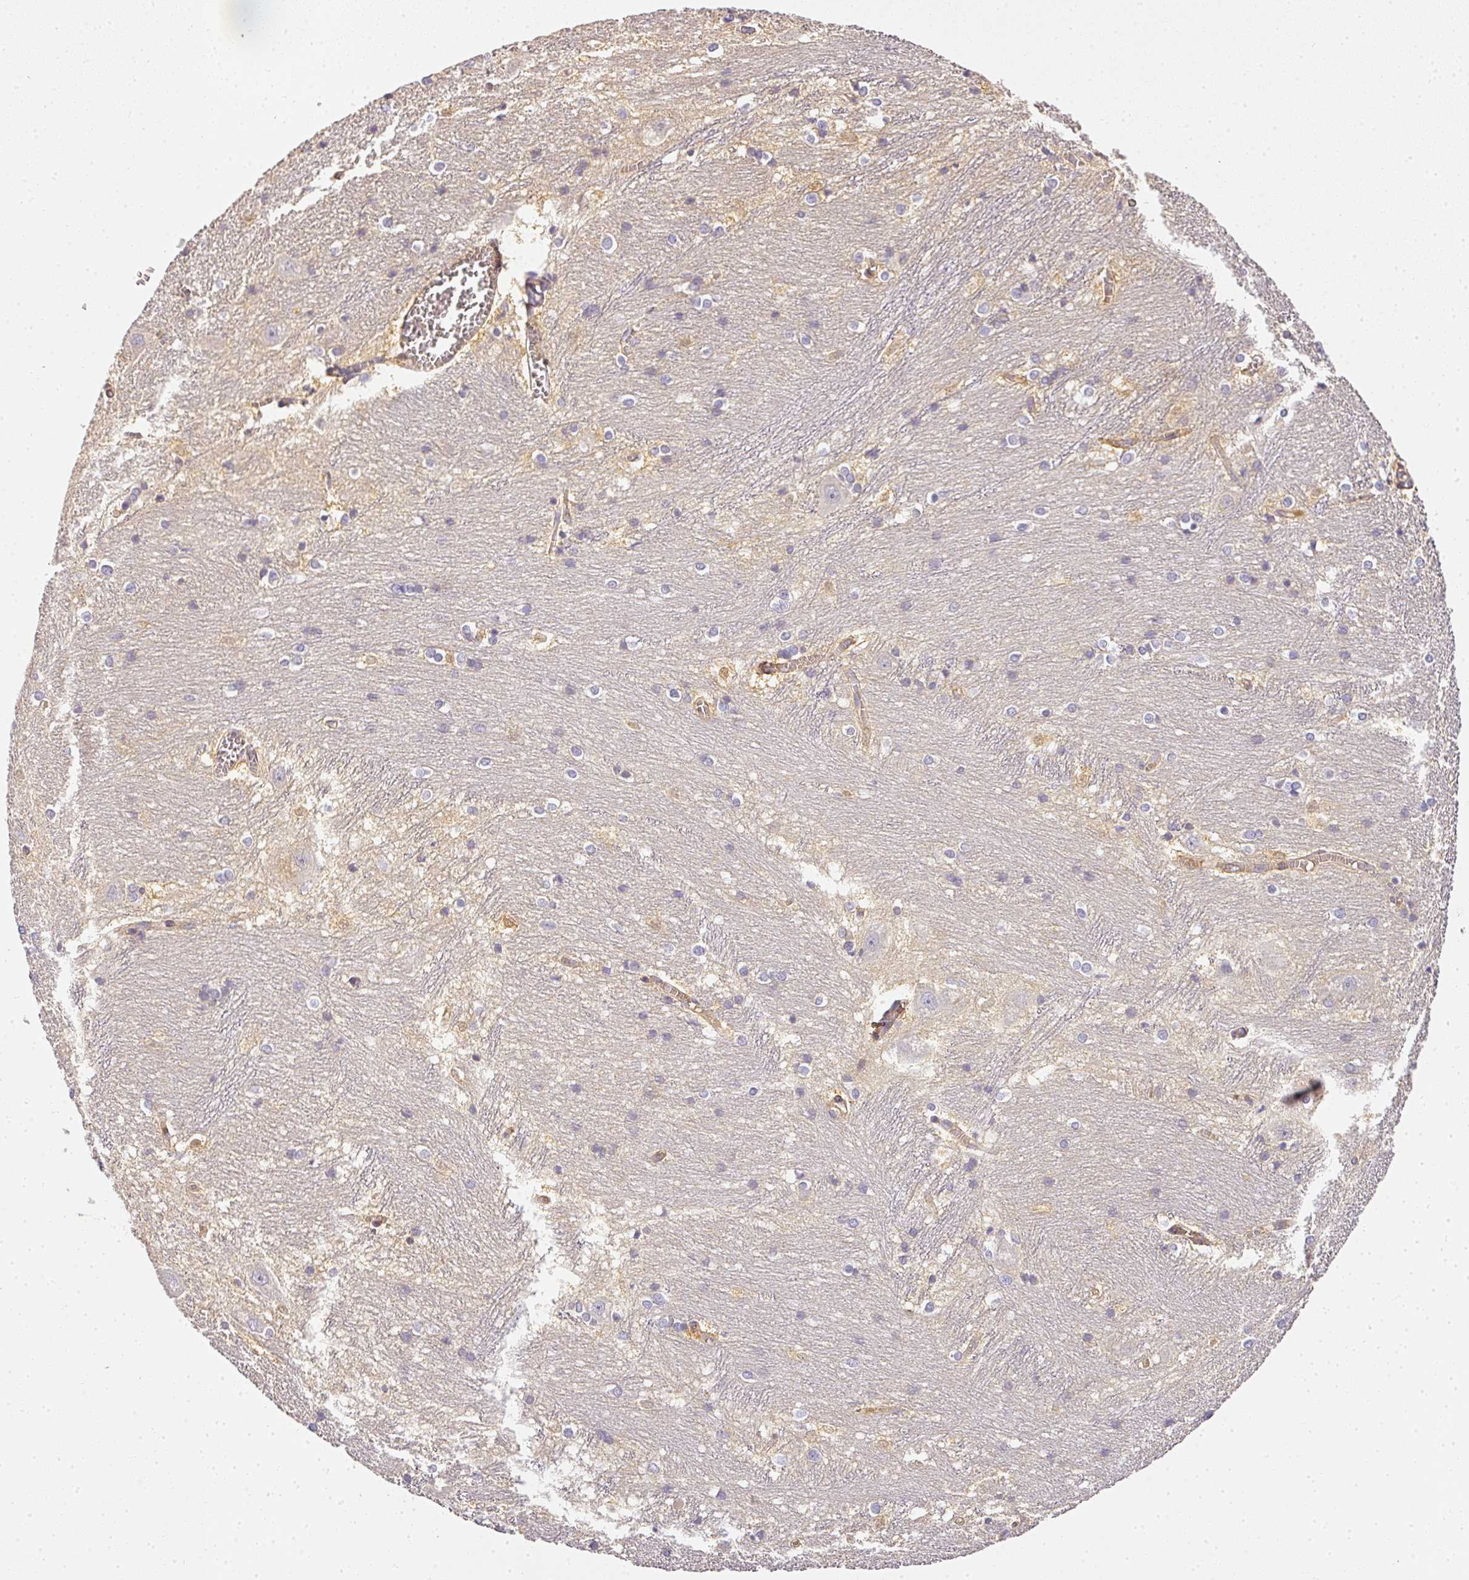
{"staining": {"intensity": "negative", "quantity": "none", "location": "none"}, "tissue": "caudate", "cell_type": "Glial cells", "image_type": "normal", "snomed": [{"axis": "morphology", "description": "Normal tissue, NOS"}, {"axis": "topography", "description": "Lateral ventricle wall"}], "caption": "This is a photomicrograph of immunohistochemistry staining of benign caudate, which shows no staining in glial cells. The staining is performed using DAB brown chromogen with nuclei counter-stained in using hematoxylin.", "gene": "ADH5", "patient": {"sex": "male", "age": 37}}